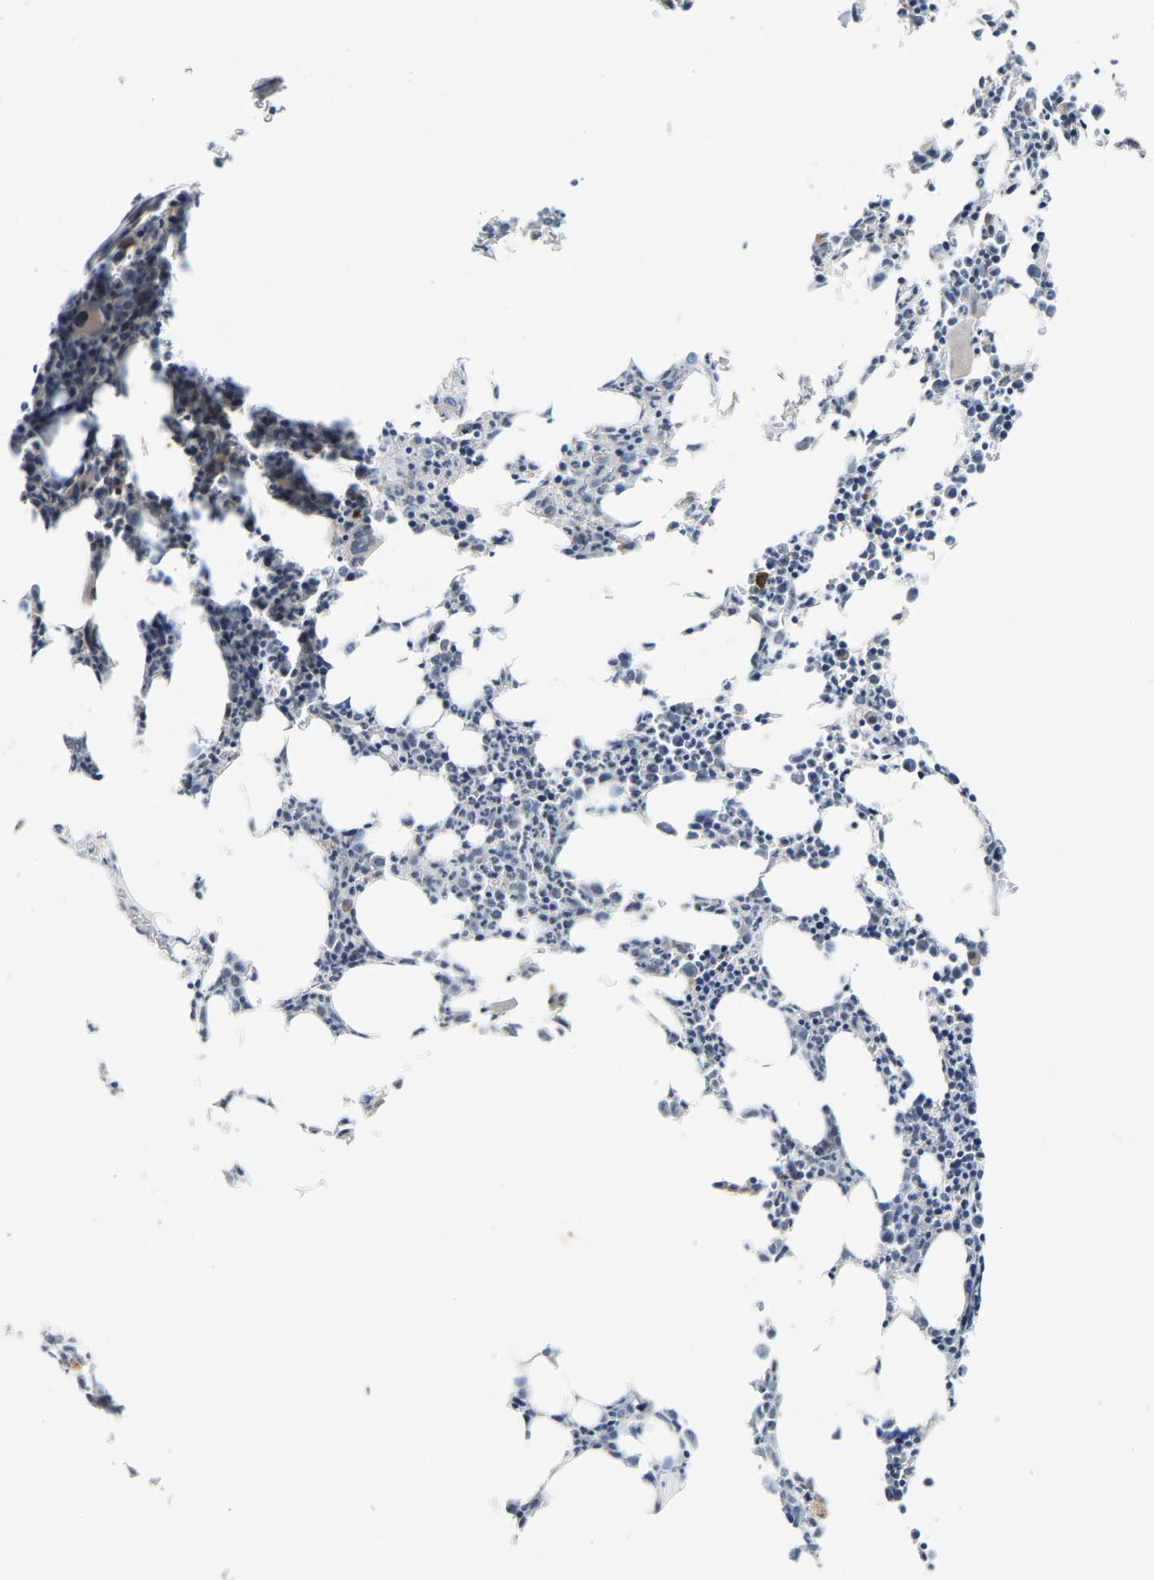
{"staining": {"intensity": "moderate", "quantity": "<25%", "location": "cytoplasmic/membranous"}, "tissue": "bone marrow", "cell_type": "Hematopoietic cells", "image_type": "normal", "snomed": [{"axis": "morphology", "description": "Normal tissue, NOS"}, {"axis": "morphology", "description": "Inflammation, NOS"}, {"axis": "topography", "description": "Bone marrow"}], "caption": "A brown stain shows moderate cytoplasmic/membranous positivity of a protein in hematopoietic cells of normal human bone marrow.", "gene": "ENSG00000283765", "patient": {"sex": "female", "age": 40}}